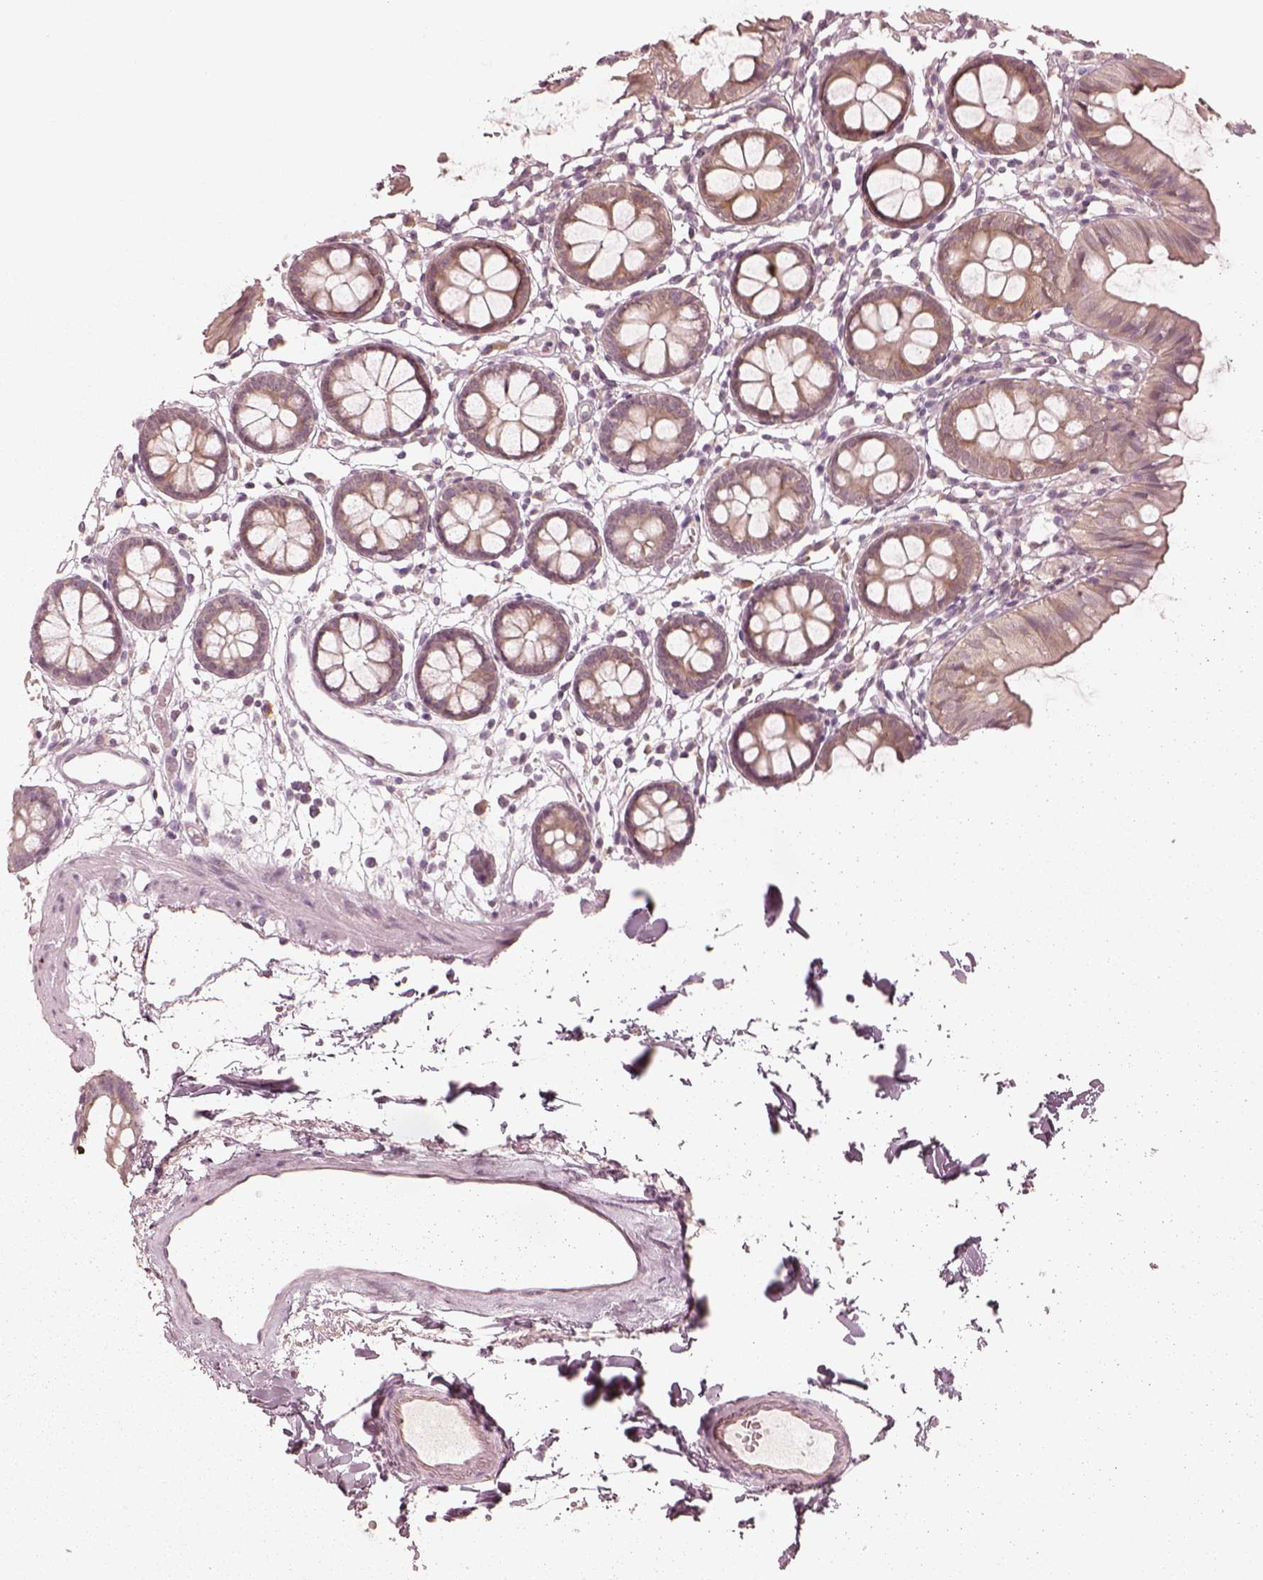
{"staining": {"intensity": "negative", "quantity": "none", "location": "none"}, "tissue": "colon", "cell_type": "Endothelial cells", "image_type": "normal", "snomed": [{"axis": "morphology", "description": "Normal tissue, NOS"}, {"axis": "topography", "description": "Colon"}], "caption": "Endothelial cells are negative for protein expression in unremarkable human colon.", "gene": "ACACB", "patient": {"sex": "female", "age": 84}}